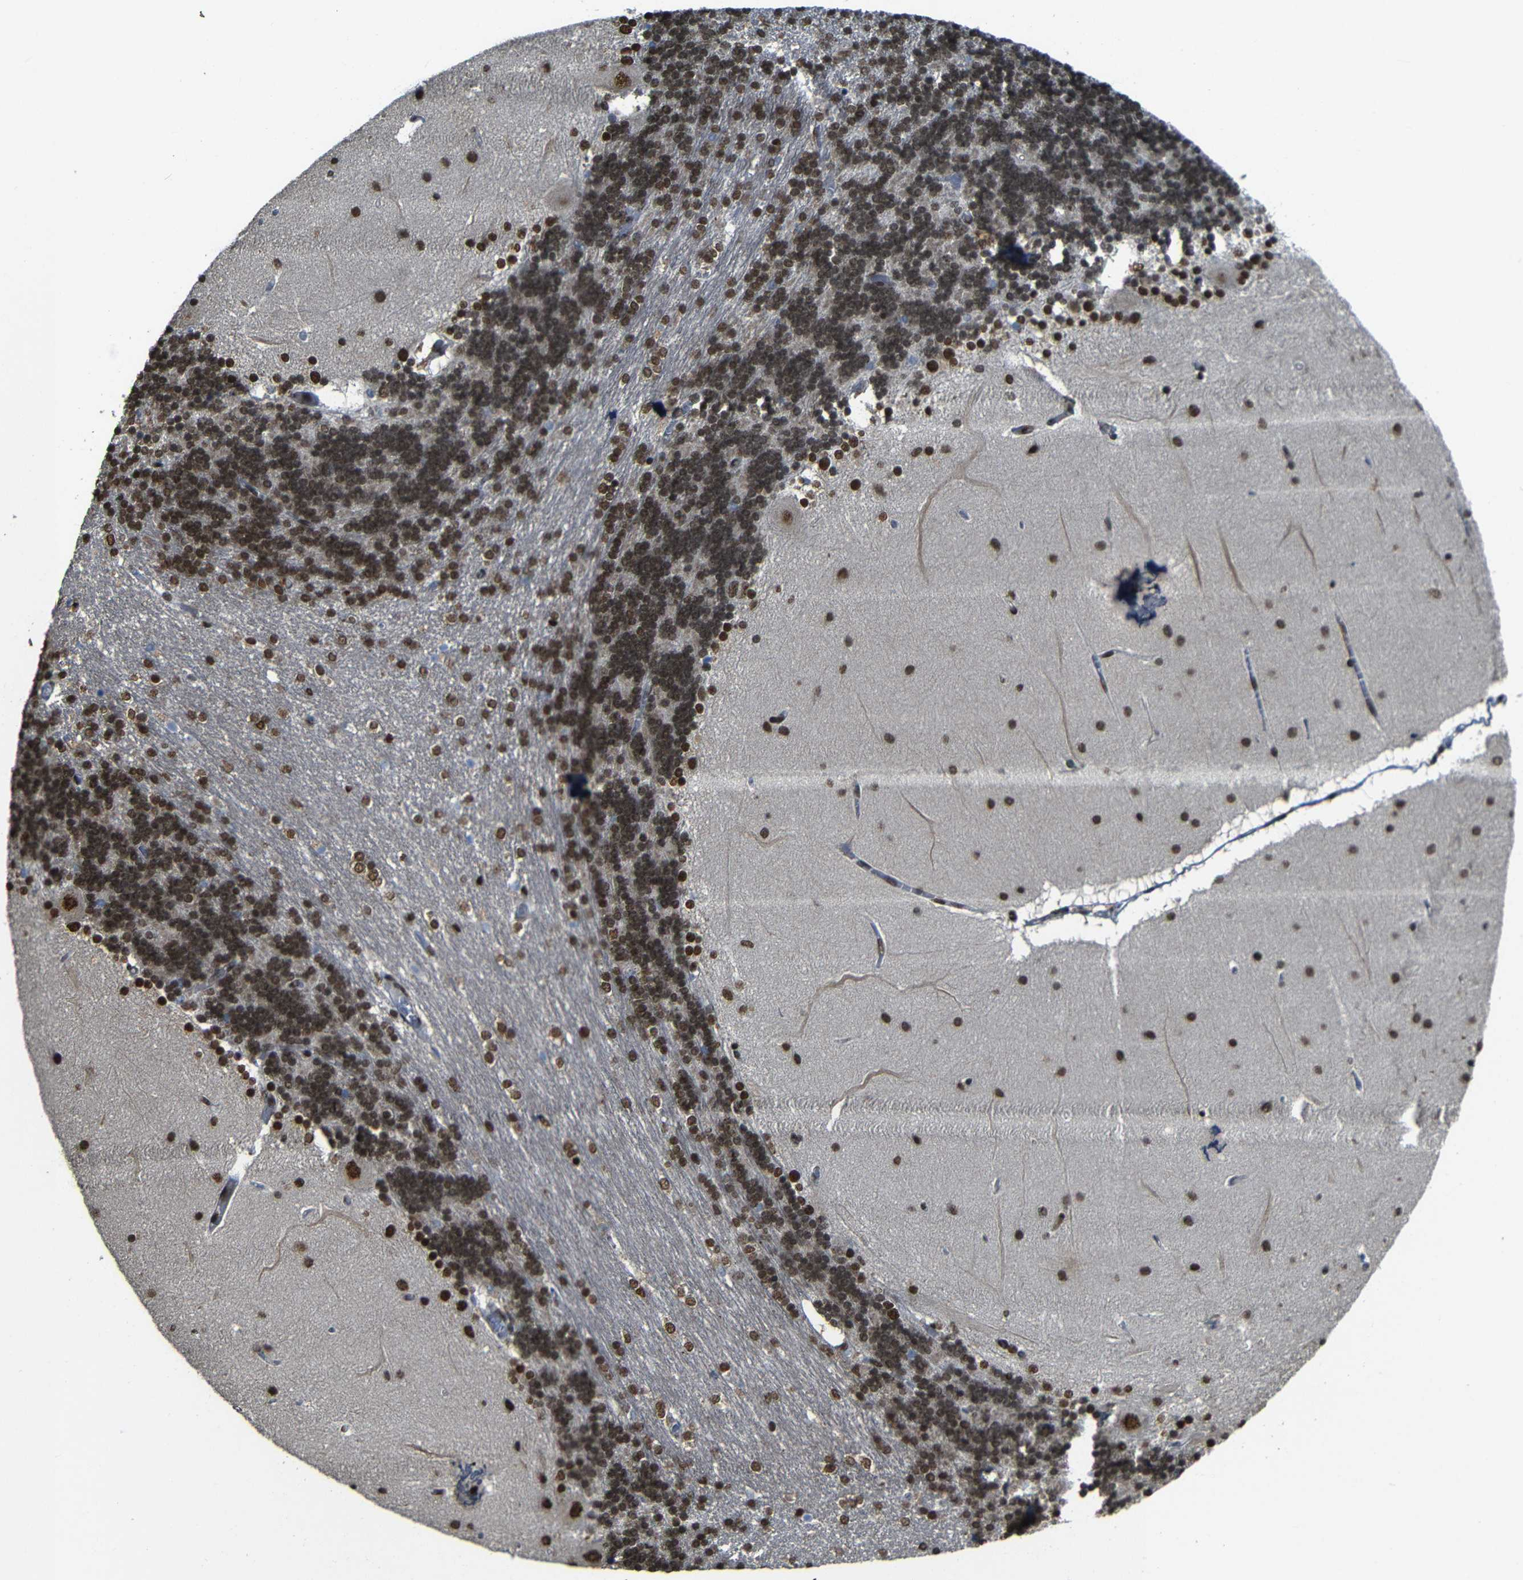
{"staining": {"intensity": "strong", "quantity": ">75%", "location": "nuclear"}, "tissue": "cerebellum", "cell_type": "Cells in granular layer", "image_type": "normal", "snomed": [{"axis": "morphology", "description": "Normal tissue, NOS"}, {"axis": "topography", "description": "Cerebellum"}], "caption": "This micrograph exhibits benign cerebellum stained with IHC to label a protein in brown. The nuclear of cells in granular layer show strong positivity for the protein. Nuclei are counter-stained blue.", "gene": "TCF7L2", "patient": {"sex": "female", "age": 54}}